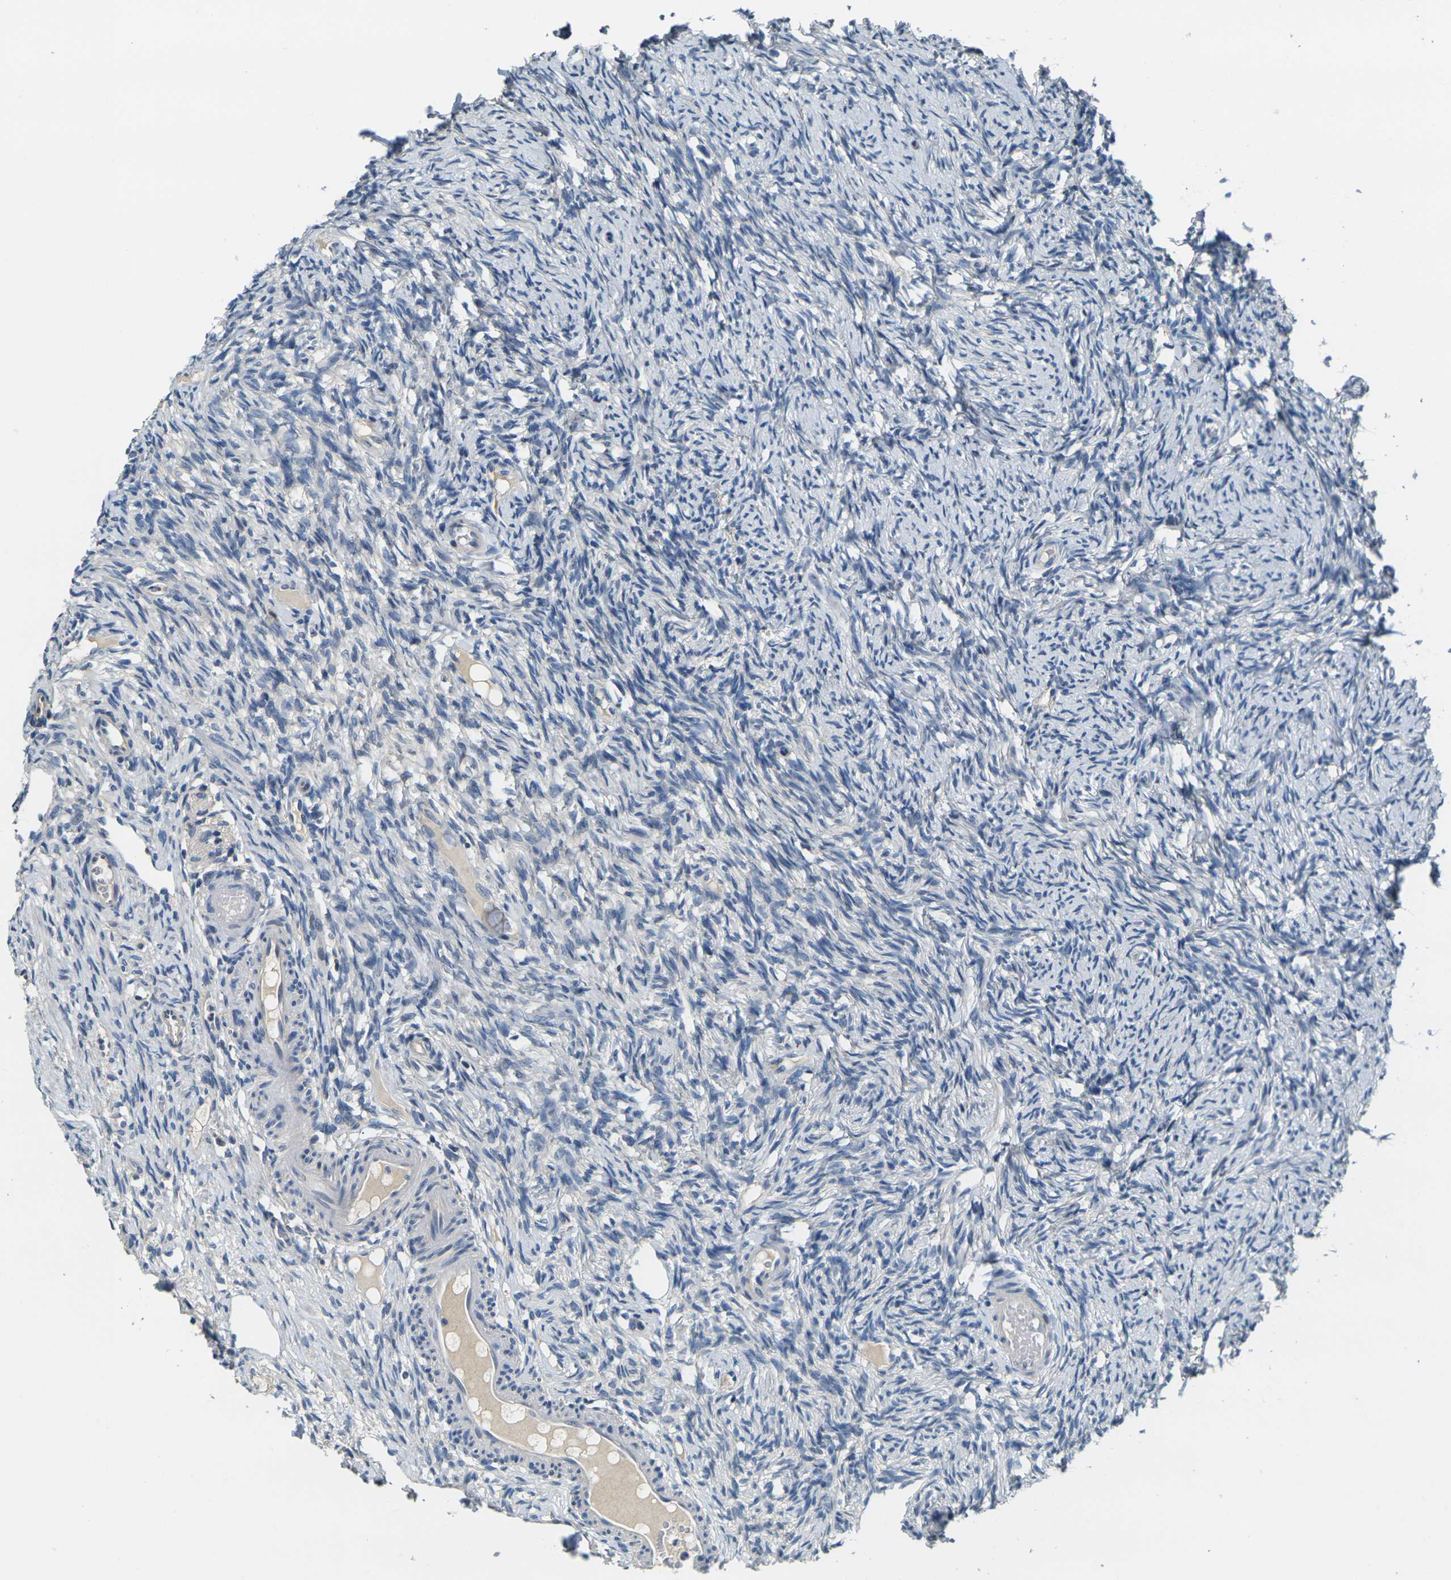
{"staining": {"intensity": "negative", "quantity": "none", "location": "none"}, "tissue": "ovary", "cell_type": "Ovarian stroma cells", "image_type": "normal", "snomed": [{"axis": "morphology", "description": "Normal tissue, NOS"}, {"axis": "topography", "description": "Ovary"}], "caption": "Immunohistochemical staining of benign ovary reveals no significant positivity in ovarian stroma cells.", "gene": "SHISAL2B", "patient": {"sex": "female", "age": 33}}